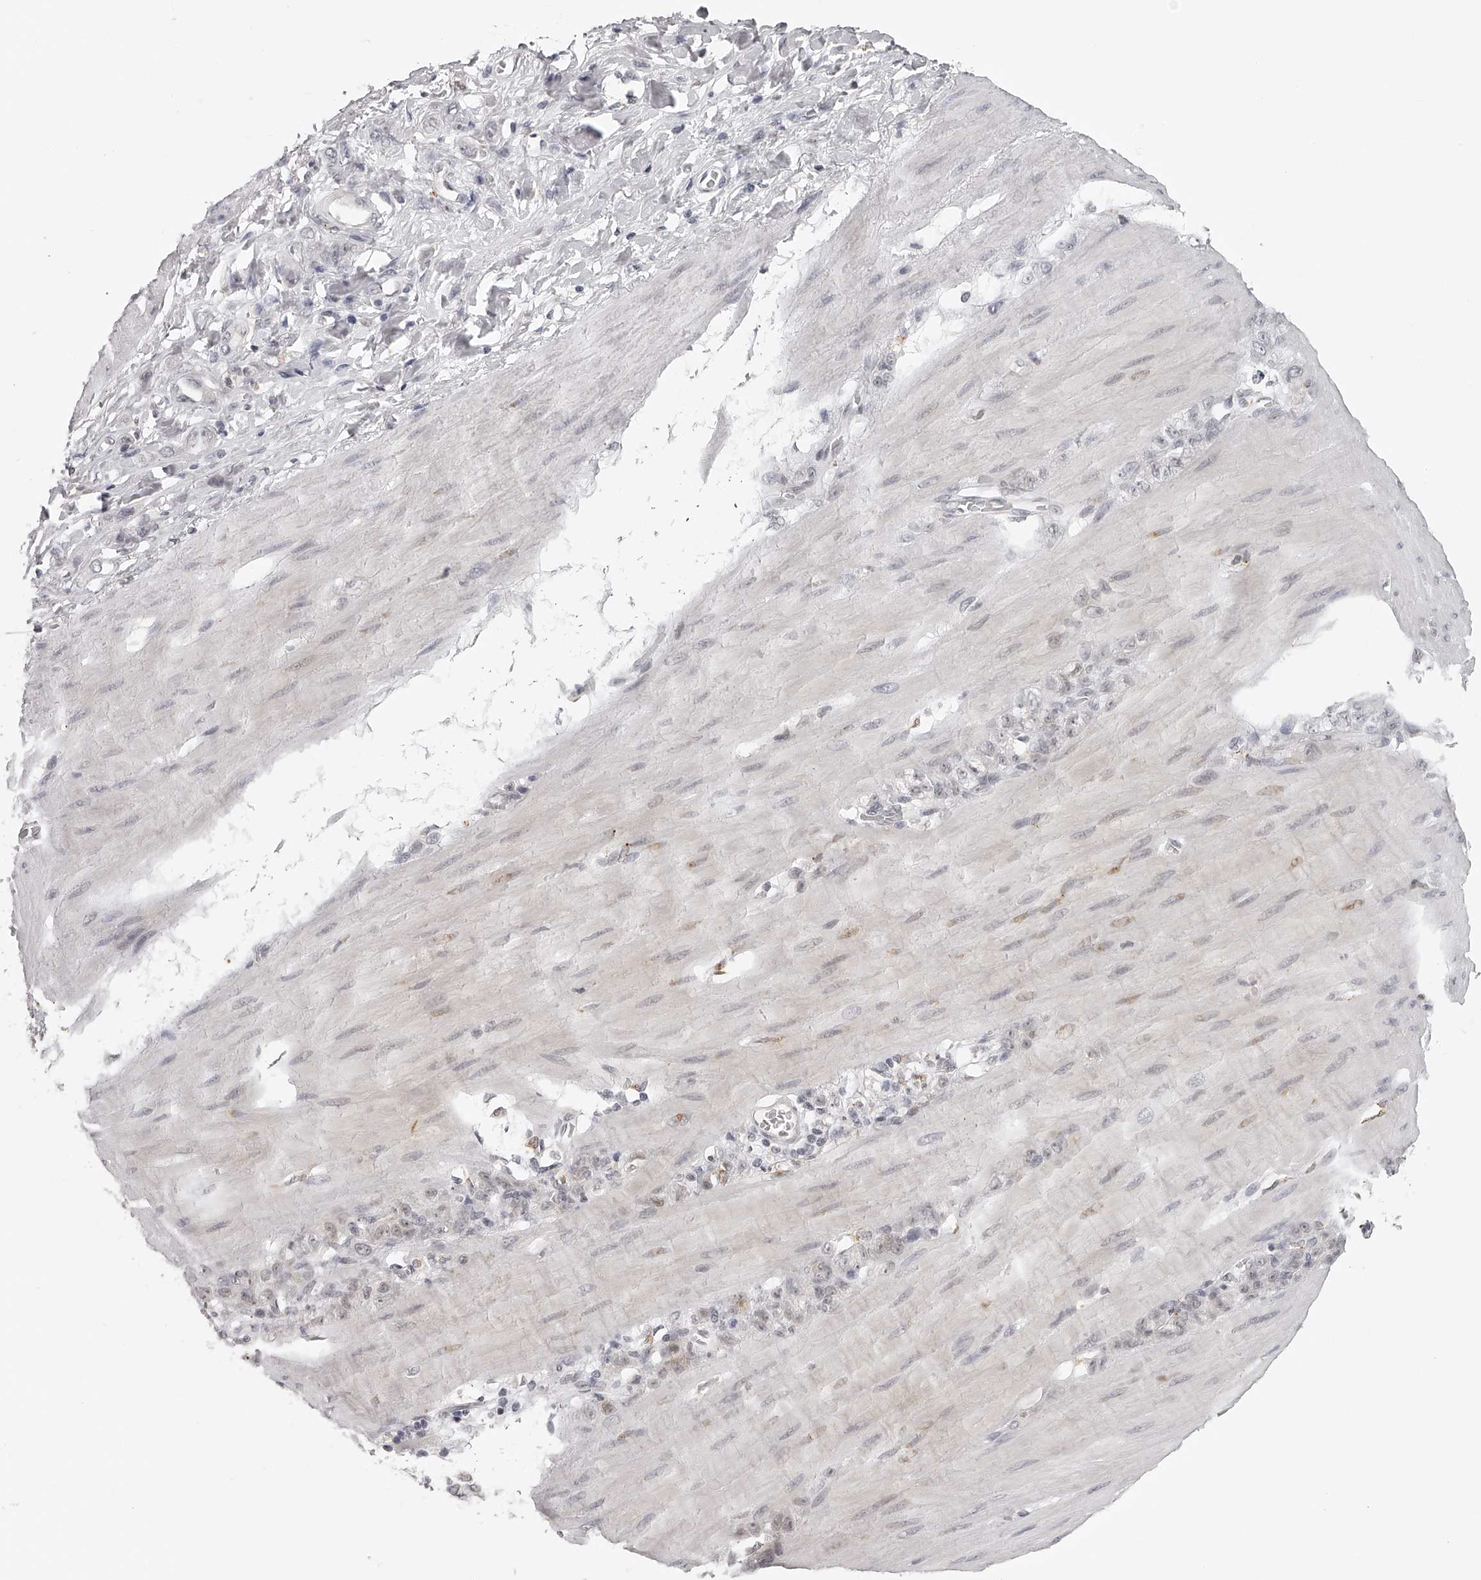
{"staining": {"intensity": "negative", "quantity": "none", "location": "none"}, "tissue": "stomach cancer", "cell_type": "Tumor cells", "image_type": "cancer", "snomed": [{"axis": "morphology", "description": "Adenocarcinoma, NOS"}, {"axis": "topography", "description": "Stomach"}], "caption": "There is no significant staining in tumor cells of stomach adenocarcinoma.", "gene": "RNF220", "patient": {"sex": "male", "age": 82}}